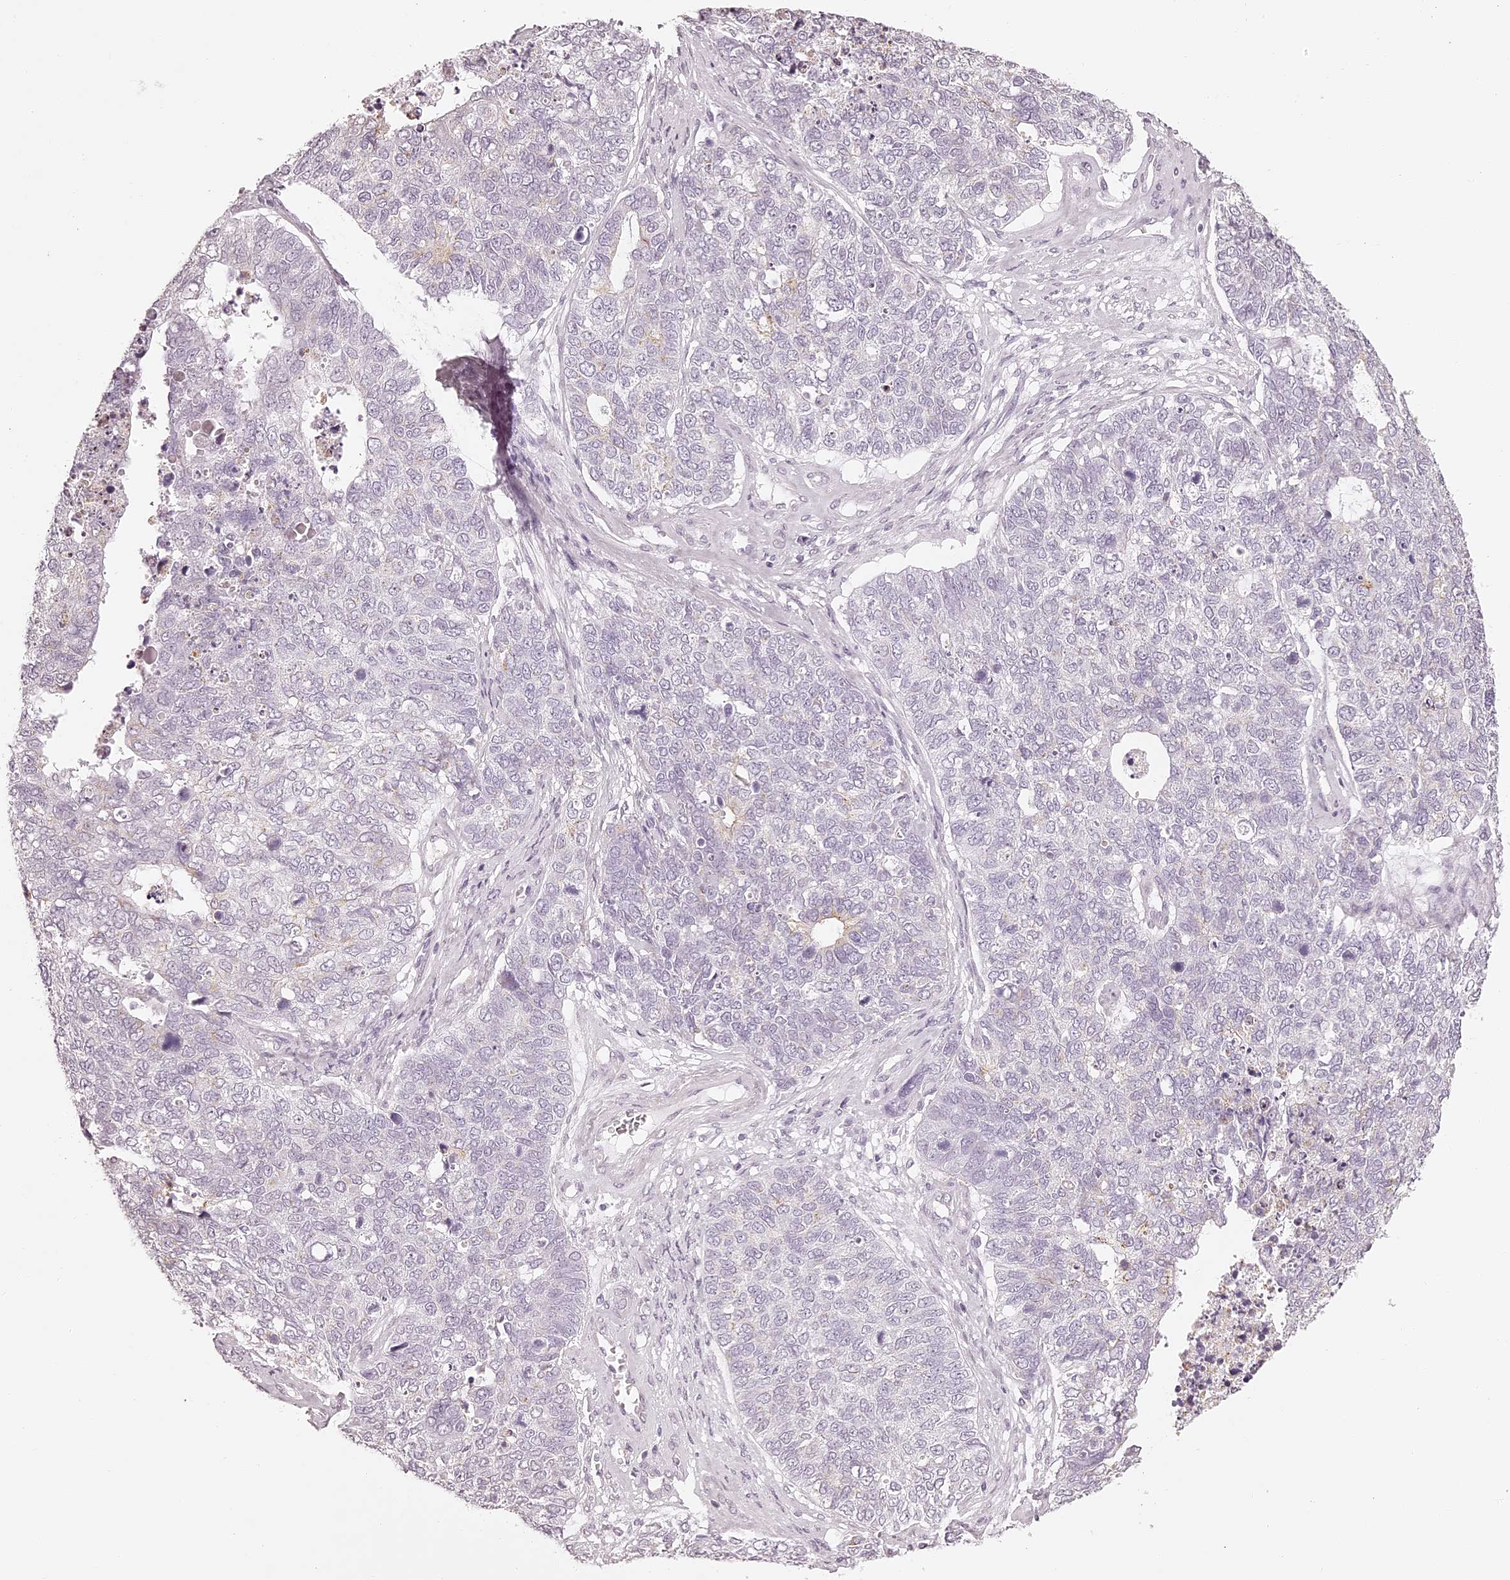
{"staining": {"intensity": "weak", "quantity": "<25%", "location": "cytoplasmic/membranous"}, "tissue": "cervical cancer", "cell_type": "Tumor cells", "image_type": "cancer", "snomed": [{"axis": "morphology", "description": "Squamous cell carcinoma, NOS"}, {"axis": "topography", "description": "Cervix"}], "caption": "Cervical cancer was stained to show a protein in brown. There is no significant staining in tumor cells.", "gene": "ELAPOR1", "patient": {"sex": "female", "age": 63}}